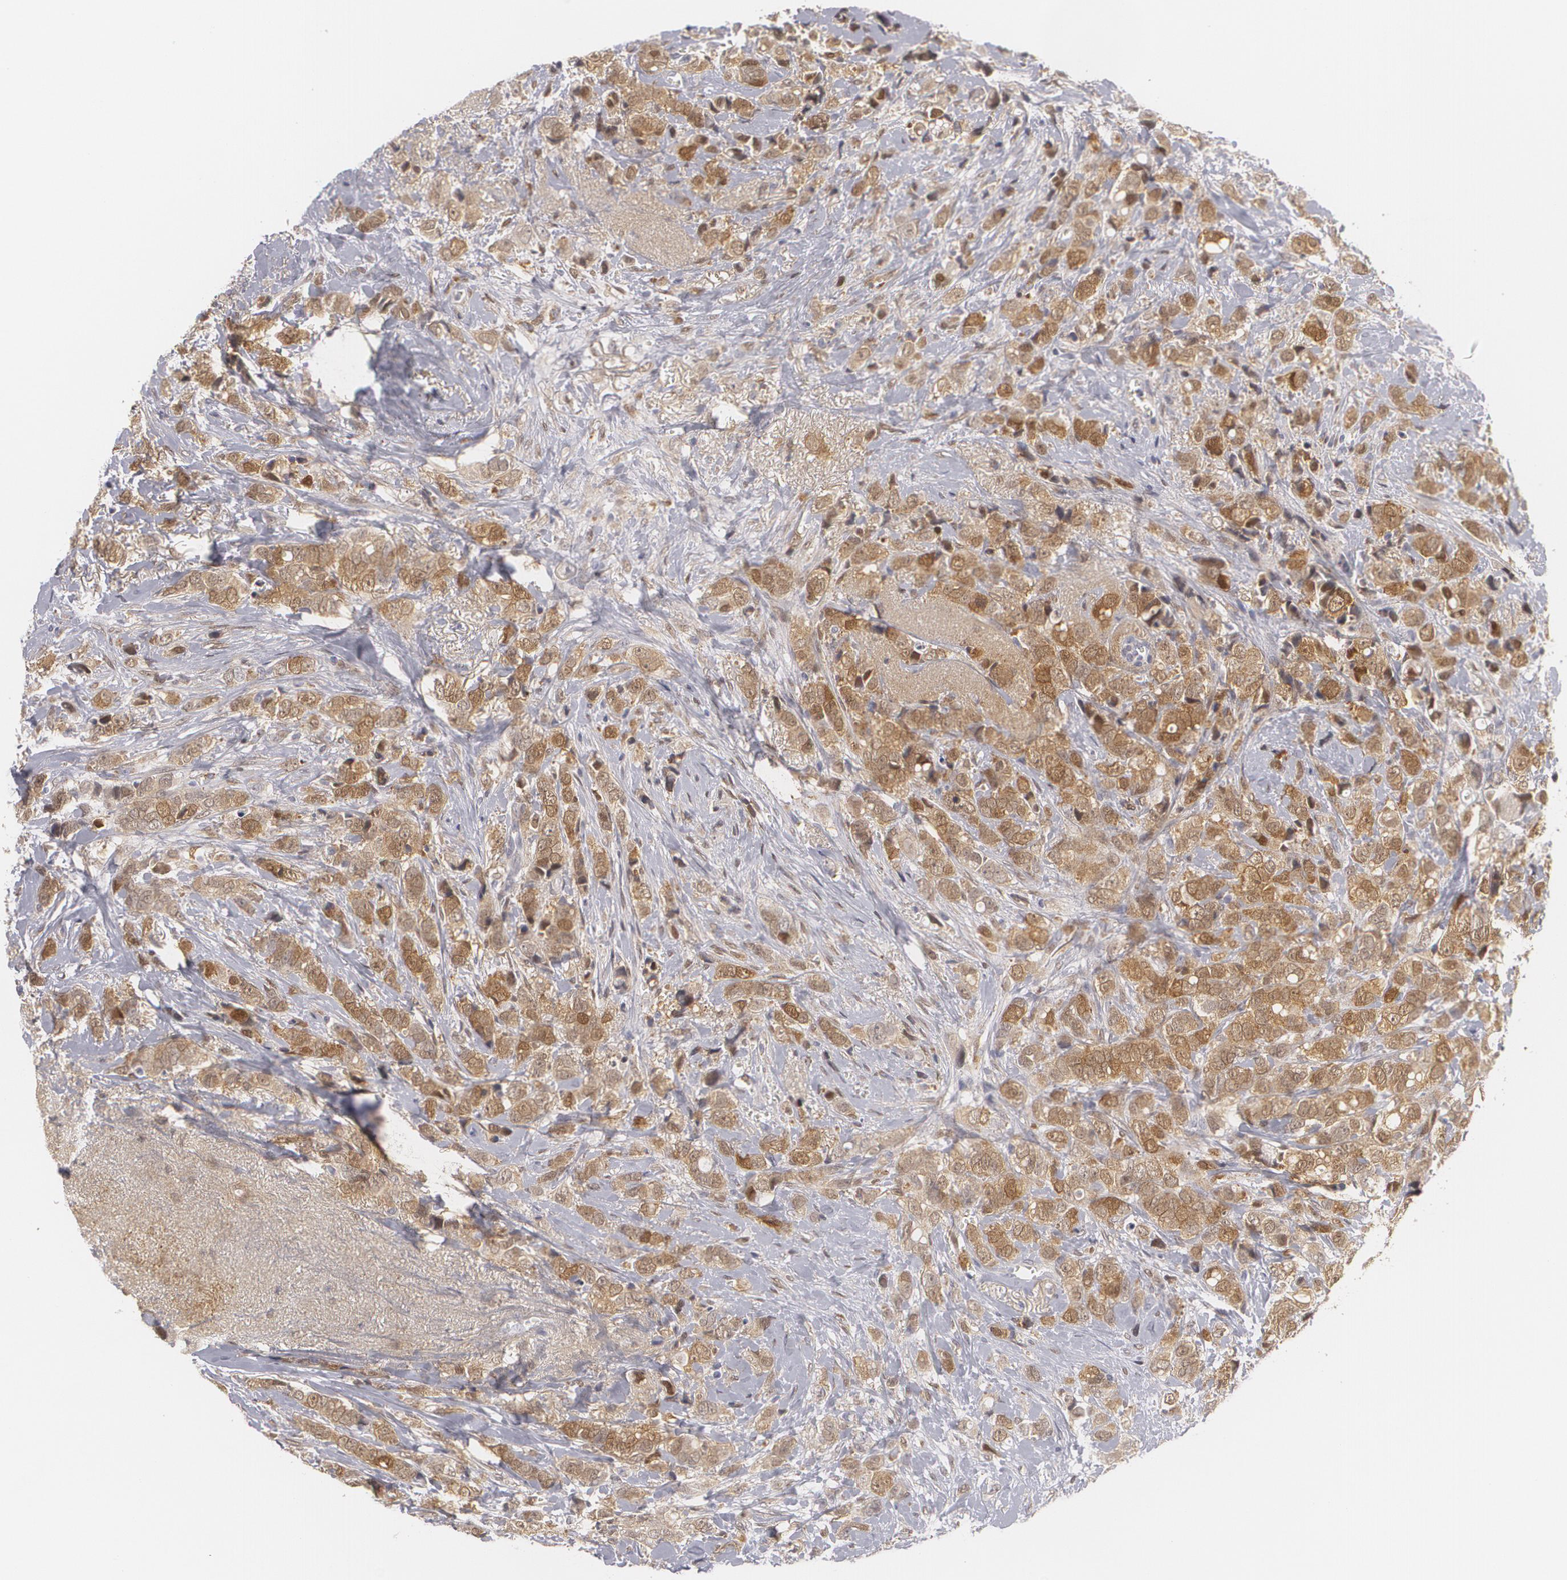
{"staining": {"intensity": "weak", "quantity": ">75%", "location": "cytoplasmic/membranous,nuclear"}, "tissue": "breast cancer", "cell_type": "Tumor cells", "image_type": "cancer", "snomed": [{"axis": "morphology", "description": "Lobular carcinoma"}, {"axis": "topography", "description": "Breast"}], "caption": "The image reveals a brown stain indicating the presence of a protein in the cytoplasmic/membranous and nuclear of tumor cells in lobular carcinoma (breast). (DAB = brown stain, brightfield microscopy at high magnification).", "gene": "EFS", "patient": {"sex": "female", "age": 57}}